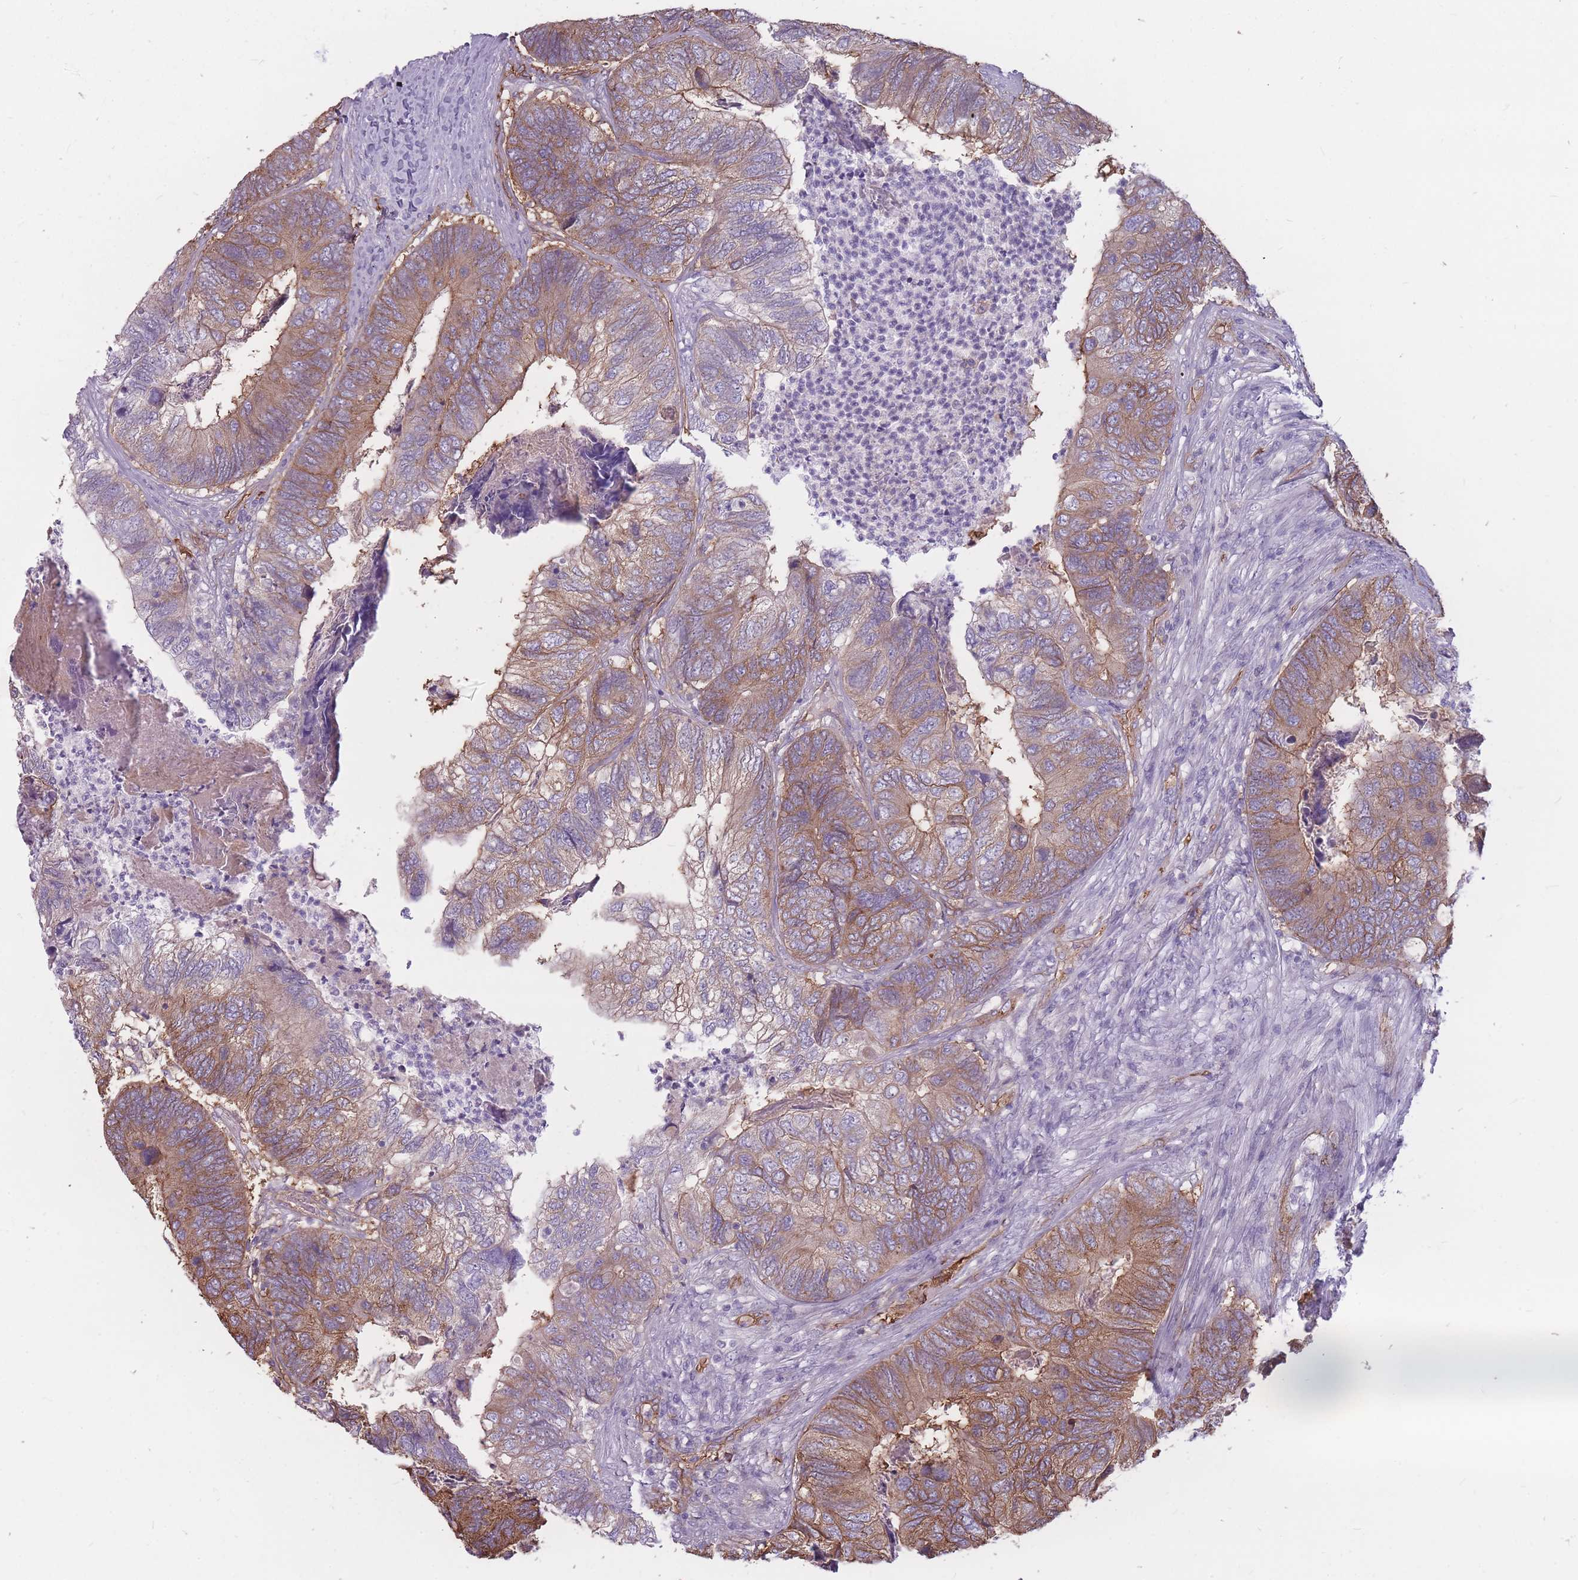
{"staining": {"intensity": "moderate", "quantity": ">75%", "location": "cytoplasmic/membranous"}, "tissue": "colorectal cancer", "cell_type": "Tumor cells", "image_type": "cancer", "snomed": [{"axis": "morphology", "description": "Adenocarcinoma, NOS"}, {"axis": "topography", "description": "Colon"}], "caption": "DAB (3,3'-diaminobenzidine) immunohistochemical staining of adenocarcinoma (colorectal) reveals moderate cytoplasmic/membranous protein expression in about >75% of tumor cells.", "gene": "GNA11", "patient": {"sex": "female", "age": 67}}